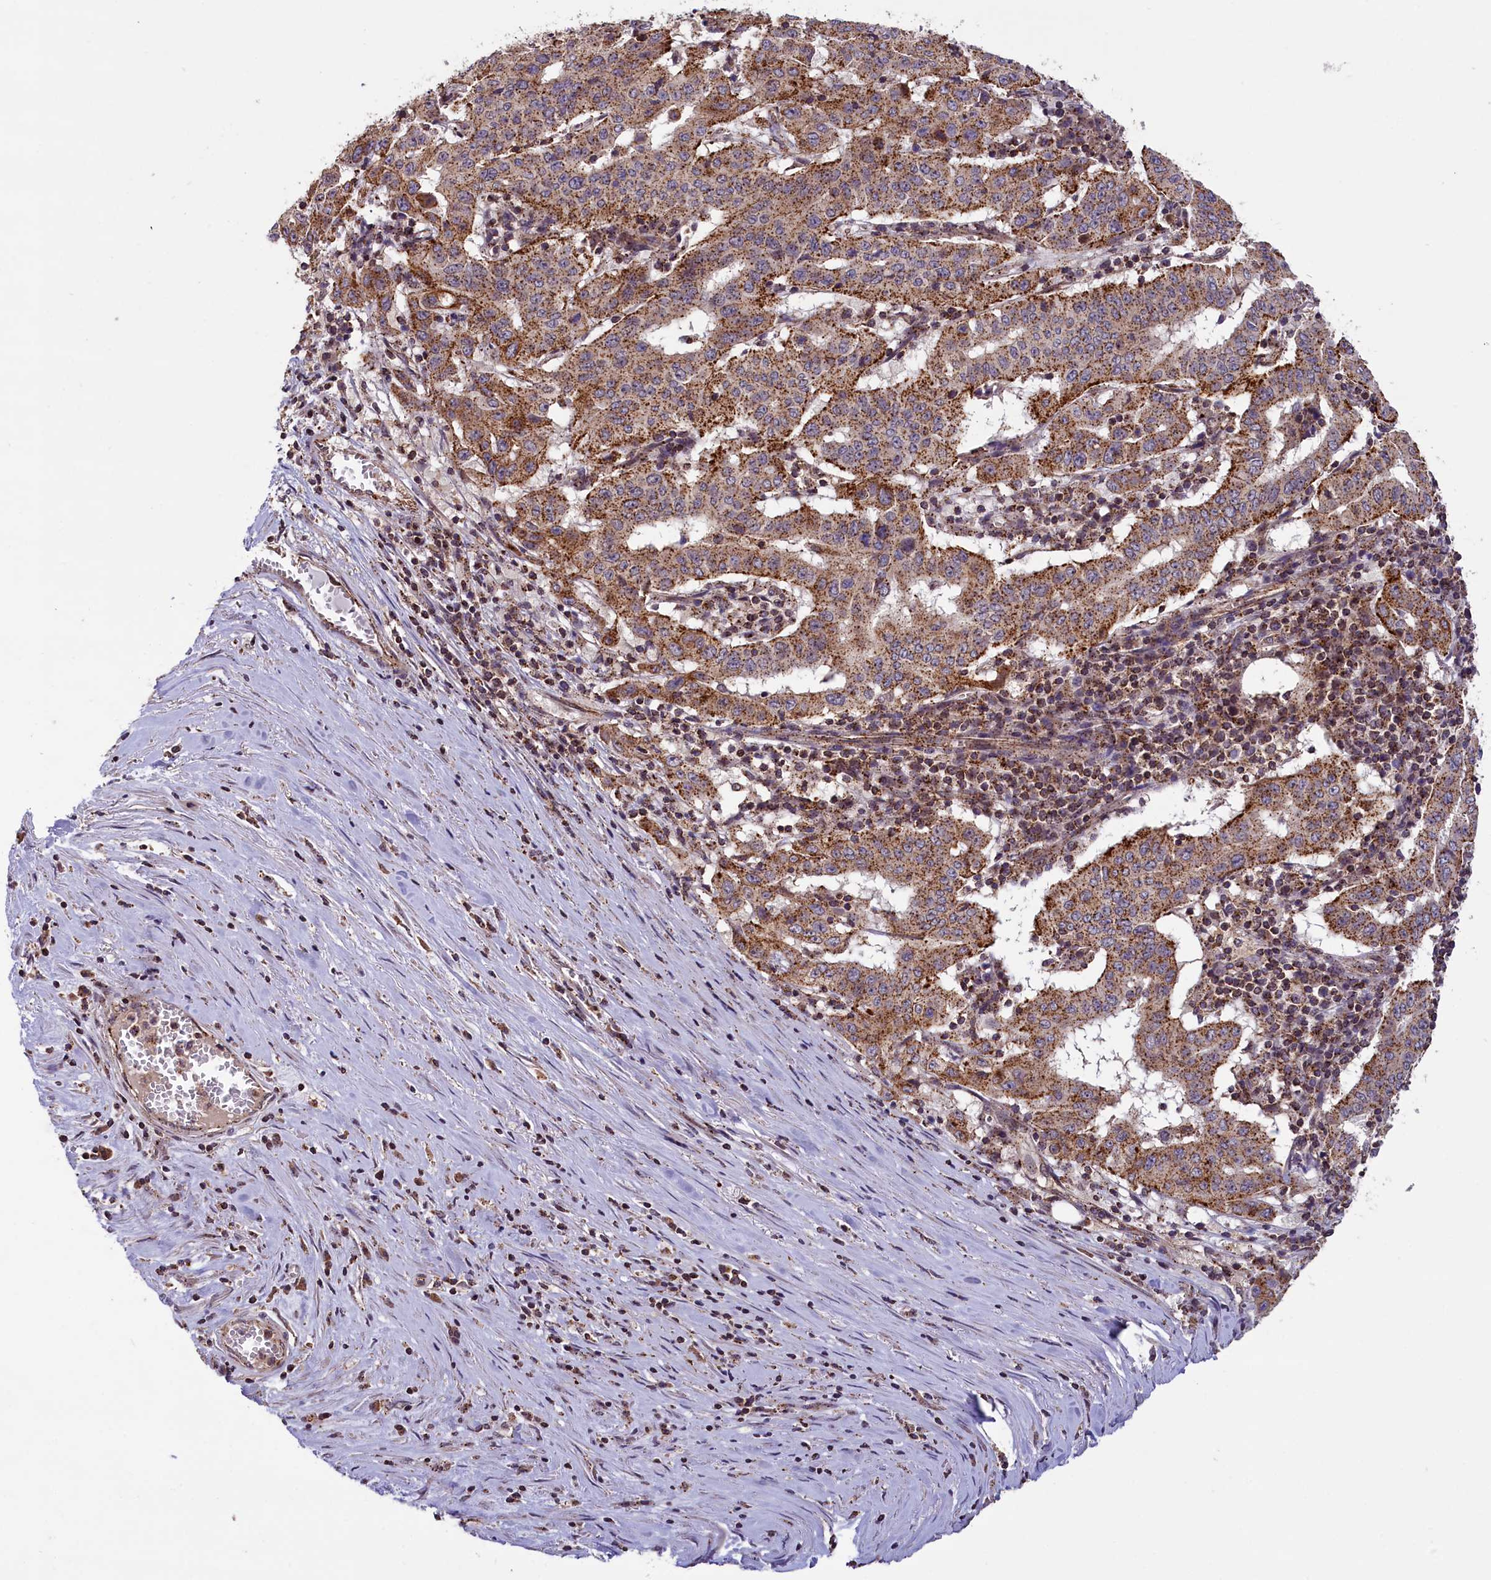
{"staining": {"intensity": "strong", "quantity": ">75%", "location": "cytoplasmic/membranous"}, "tissue": "pancreatic cancer", "cell_type": "Tumor cells", "image_type": "cancer", "snomed": [{"axis": "morphology", "description": "Adenocarcinoma, NOS"}, {"axis": "topography", "description": "Pancreas"}], "caption": "Protein staining shows strong cytoplasmic/membranous positivity in approximately >75% of tumor cells in adenocarcinoma (pancreatic). The staining was performed using DAB to visualize the protein expression in brown, while the nuclei were stained in blue with hematoxylin (Magnification: 20x).", "gene": "IST1", "patient": {"sex": "male", "age": 63}}